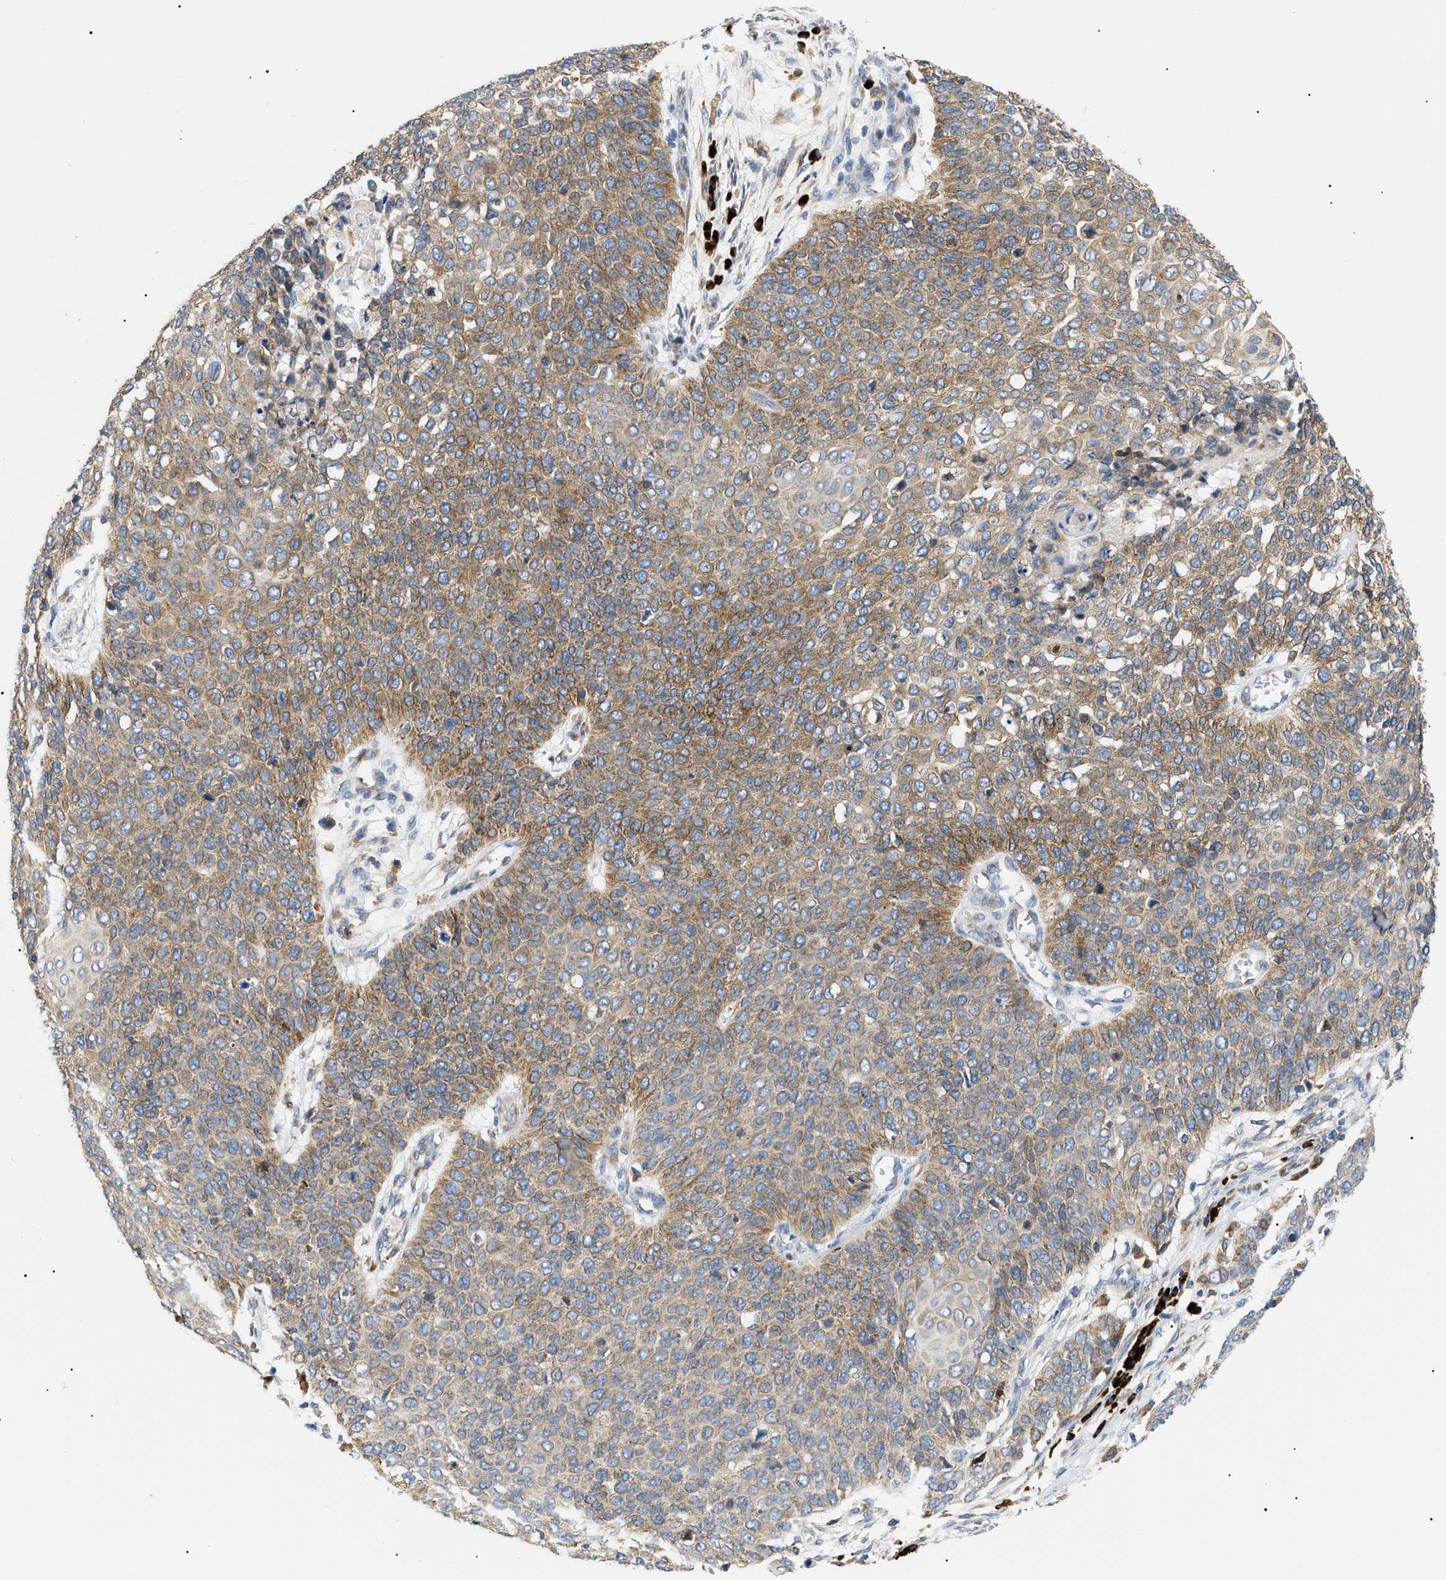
{"staining": {"intensity": "moderate", "quantity": ">75%", "location": "cytoplasmic/membranous"}, "tissue": "cervical cancer", "cell_type": "Tumor cells", "image_type": "cancer", "snomed": [{"axis": "morphology", "description": "Squamous cell carcinoma, NOS"}, {"axis": "topography", "description": "Cervix"}], "caption": "Immunohistochemical staining of human cervical squamous cell carcinoma exhibits moderate cytoplasmic/membranous protein staining in about >75% of tumor cells.", "gene": "DERL1", "patient": {"sex": "female", "age": 39}}